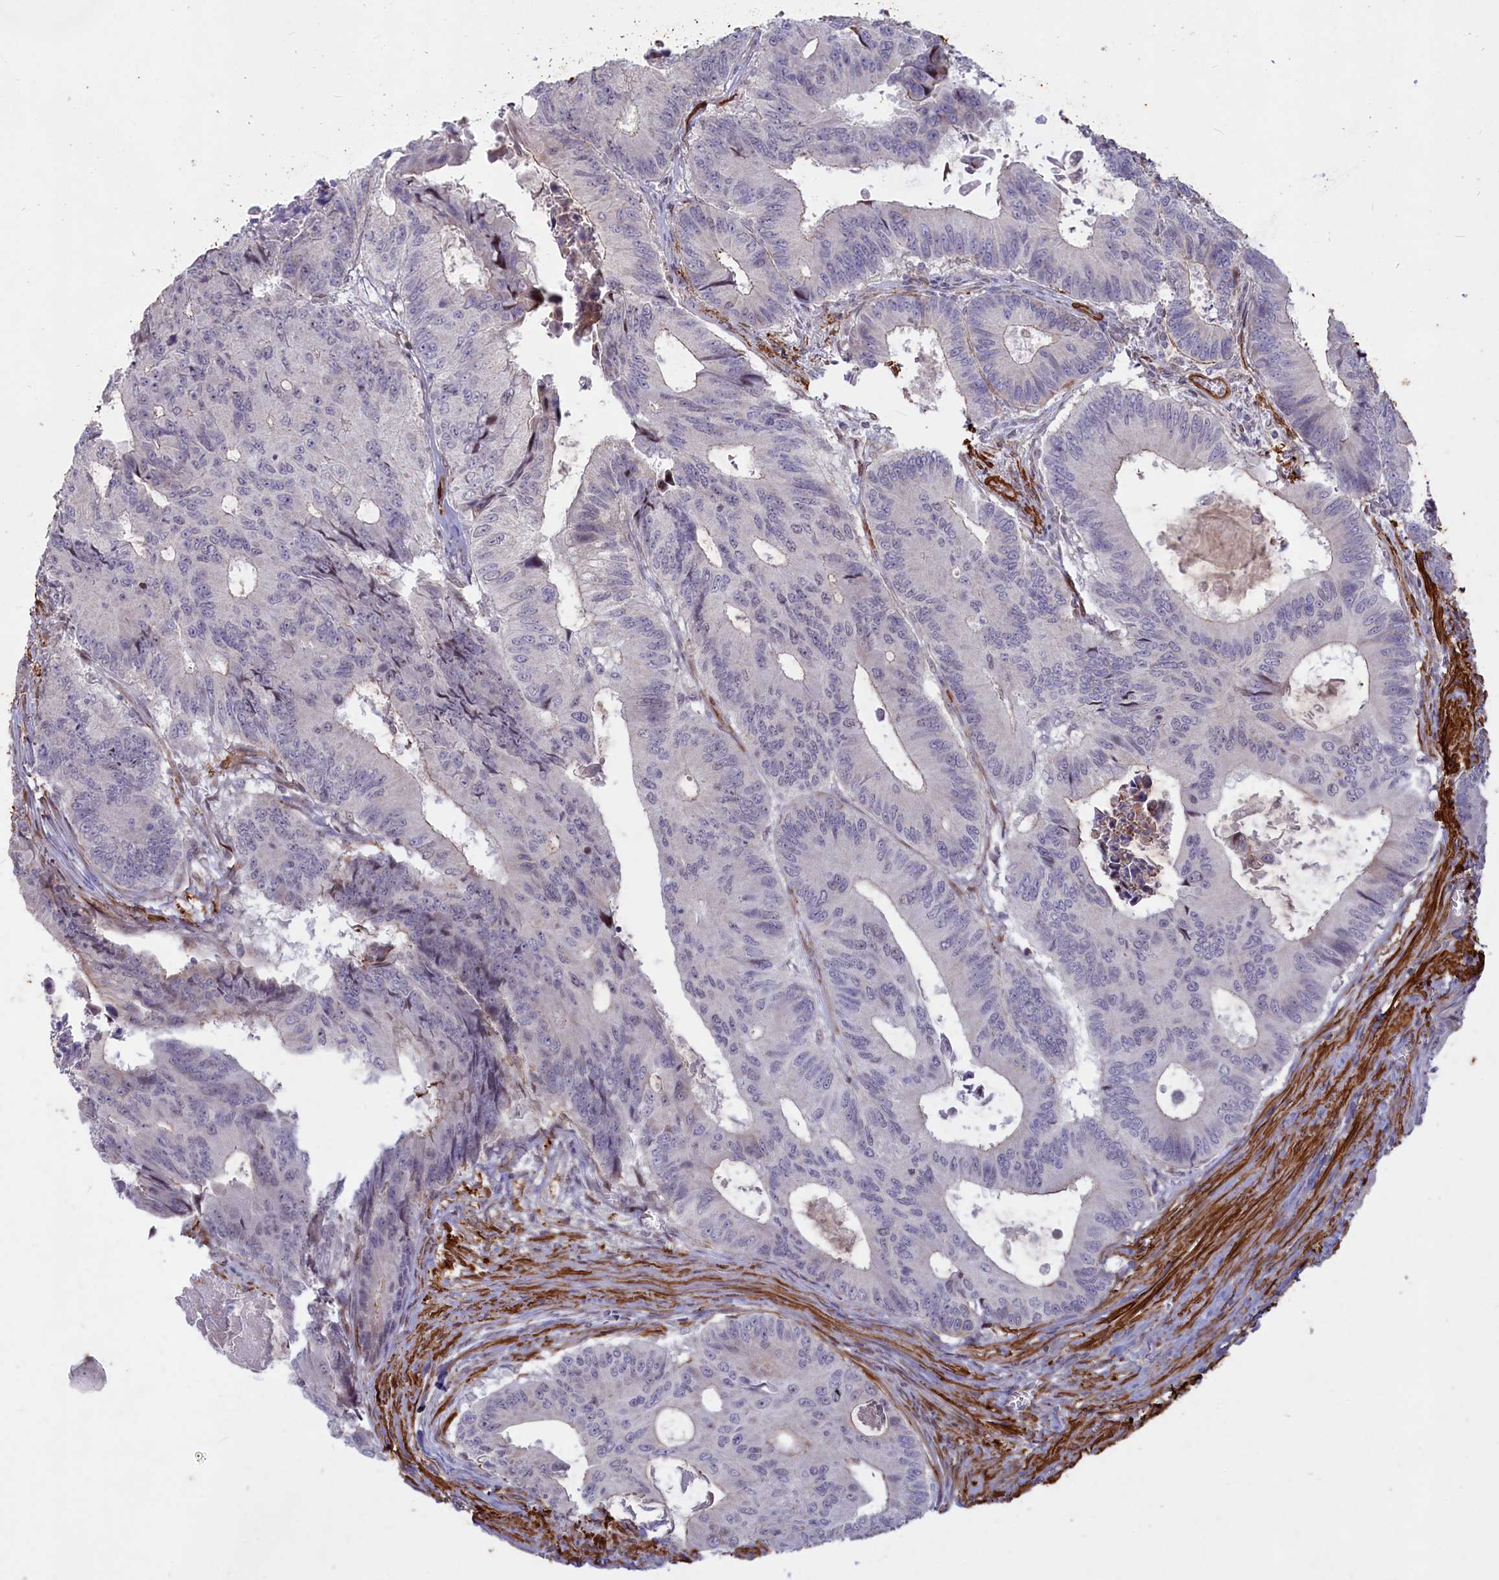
{"staining": {"intensity": "negative", "quantity": "none", "location": "none"}, "tissue": "colorectal cancer", "cell_type": "Tumor cells", "image_type": "cancer", "snomed": [{"axis": "morphology", "description": "Adenocarcinoma, NOS"}, {"axis": "topography", "description": "Colon"}], "caption": "IHC photomicrograph of human colorectal cancer stained for a protein (brown), which exhibits no staining in tumor cells.", "gene": "CCDC154", "patient": {"sex": "male", "age": 85}}